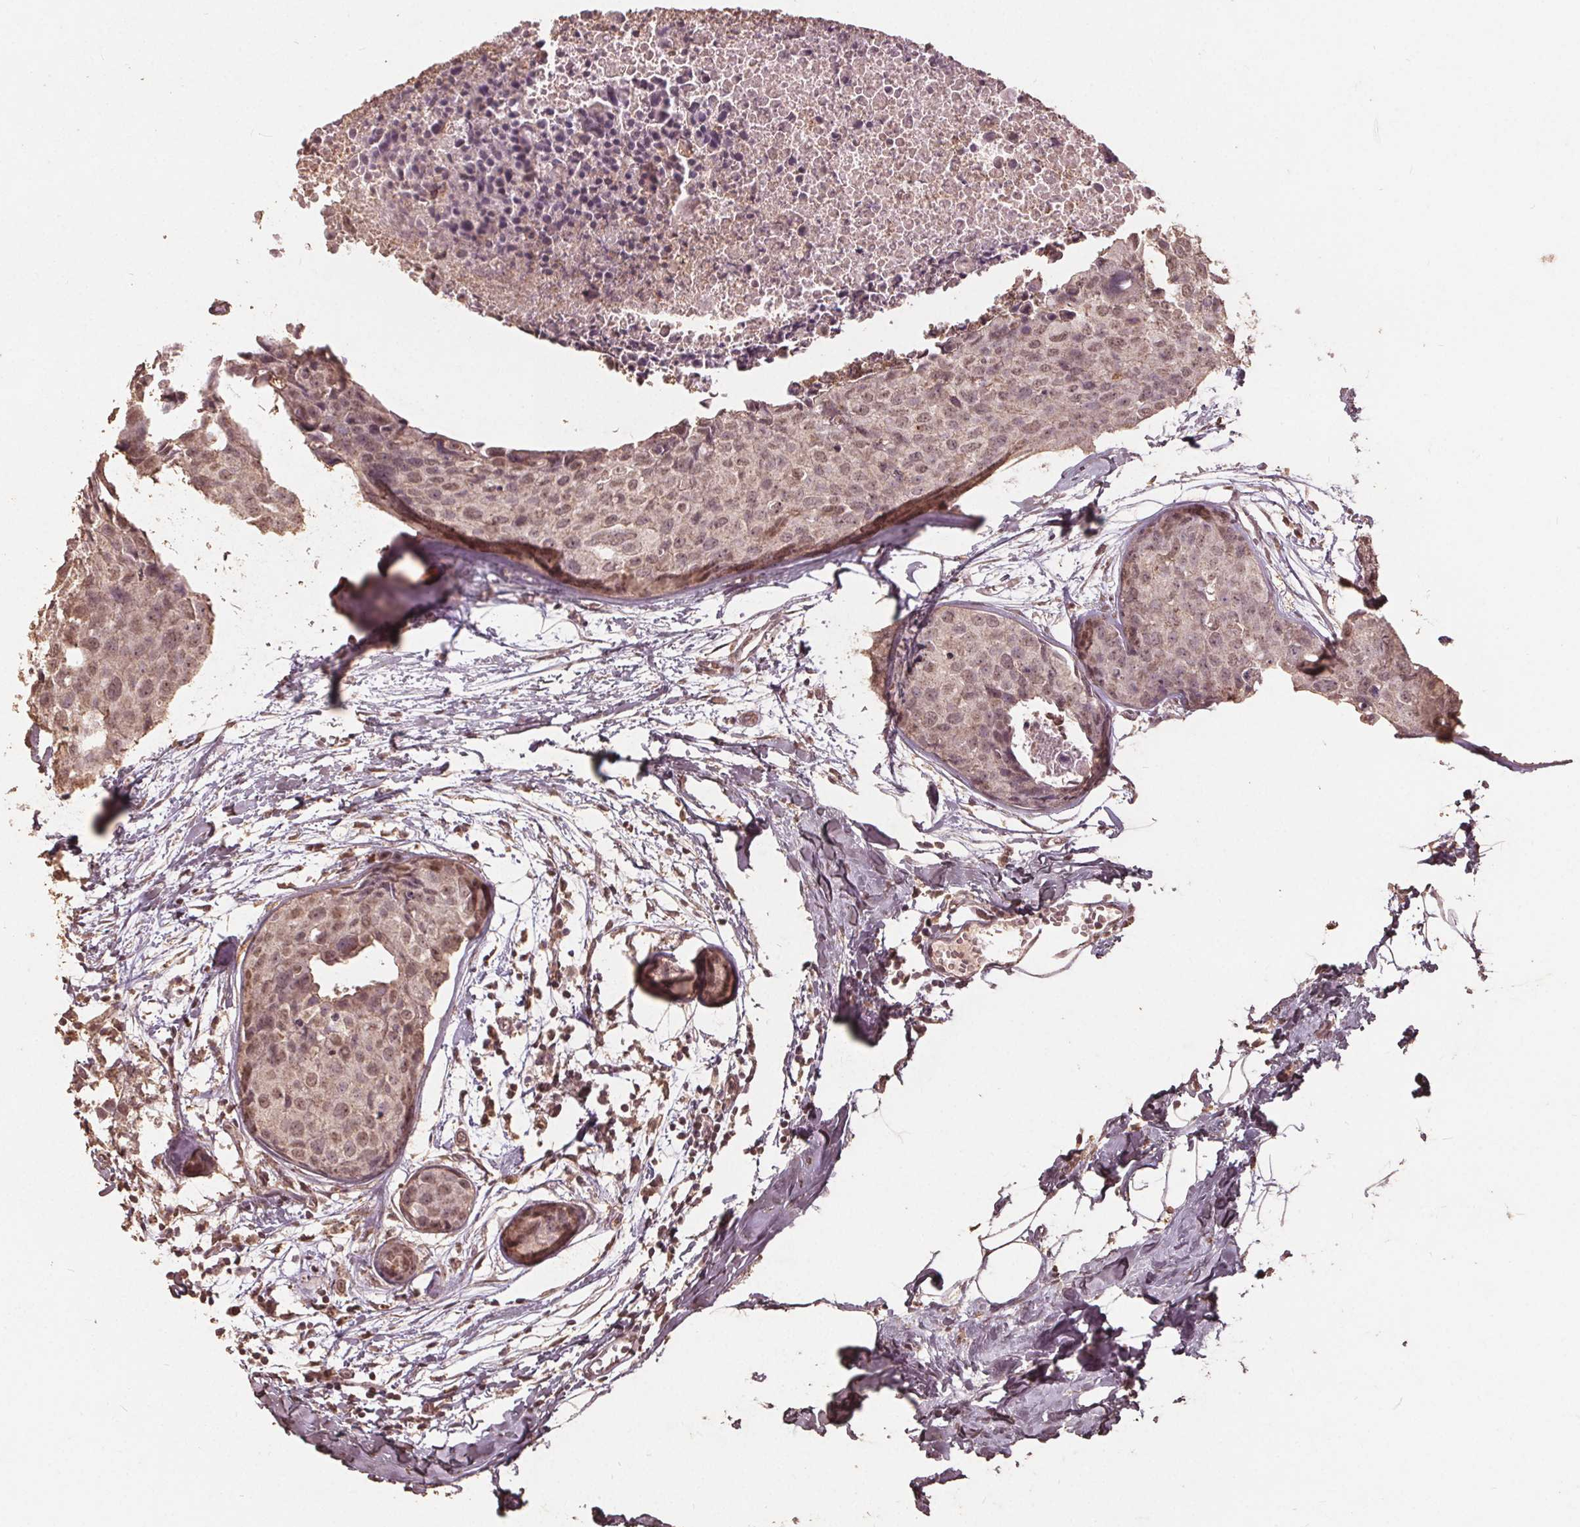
{"staining": {"intensity": "weak", "quantity": "25%-75%", "location": "nuclear"}, "tissue": "breast cancer", "cell_type": "Tumor cells", "image_type": "cancer", "snomed": [{"axis": "morphology", "description": "Duct carcinoma"}, {"axis": "topography", "description": "Breast"}], "caption": "The histopathology image exhibits immunohistochemical staining of infiltrating ductal carcinoma (breast). There is weak nuclear positivity is identified in approximately 25%-75% of tumor cells. (Brightfield microscopy of DAB IHC at high magnification).", "gene": "DSG3", "patient": {"sex": "female", "age": 38}}